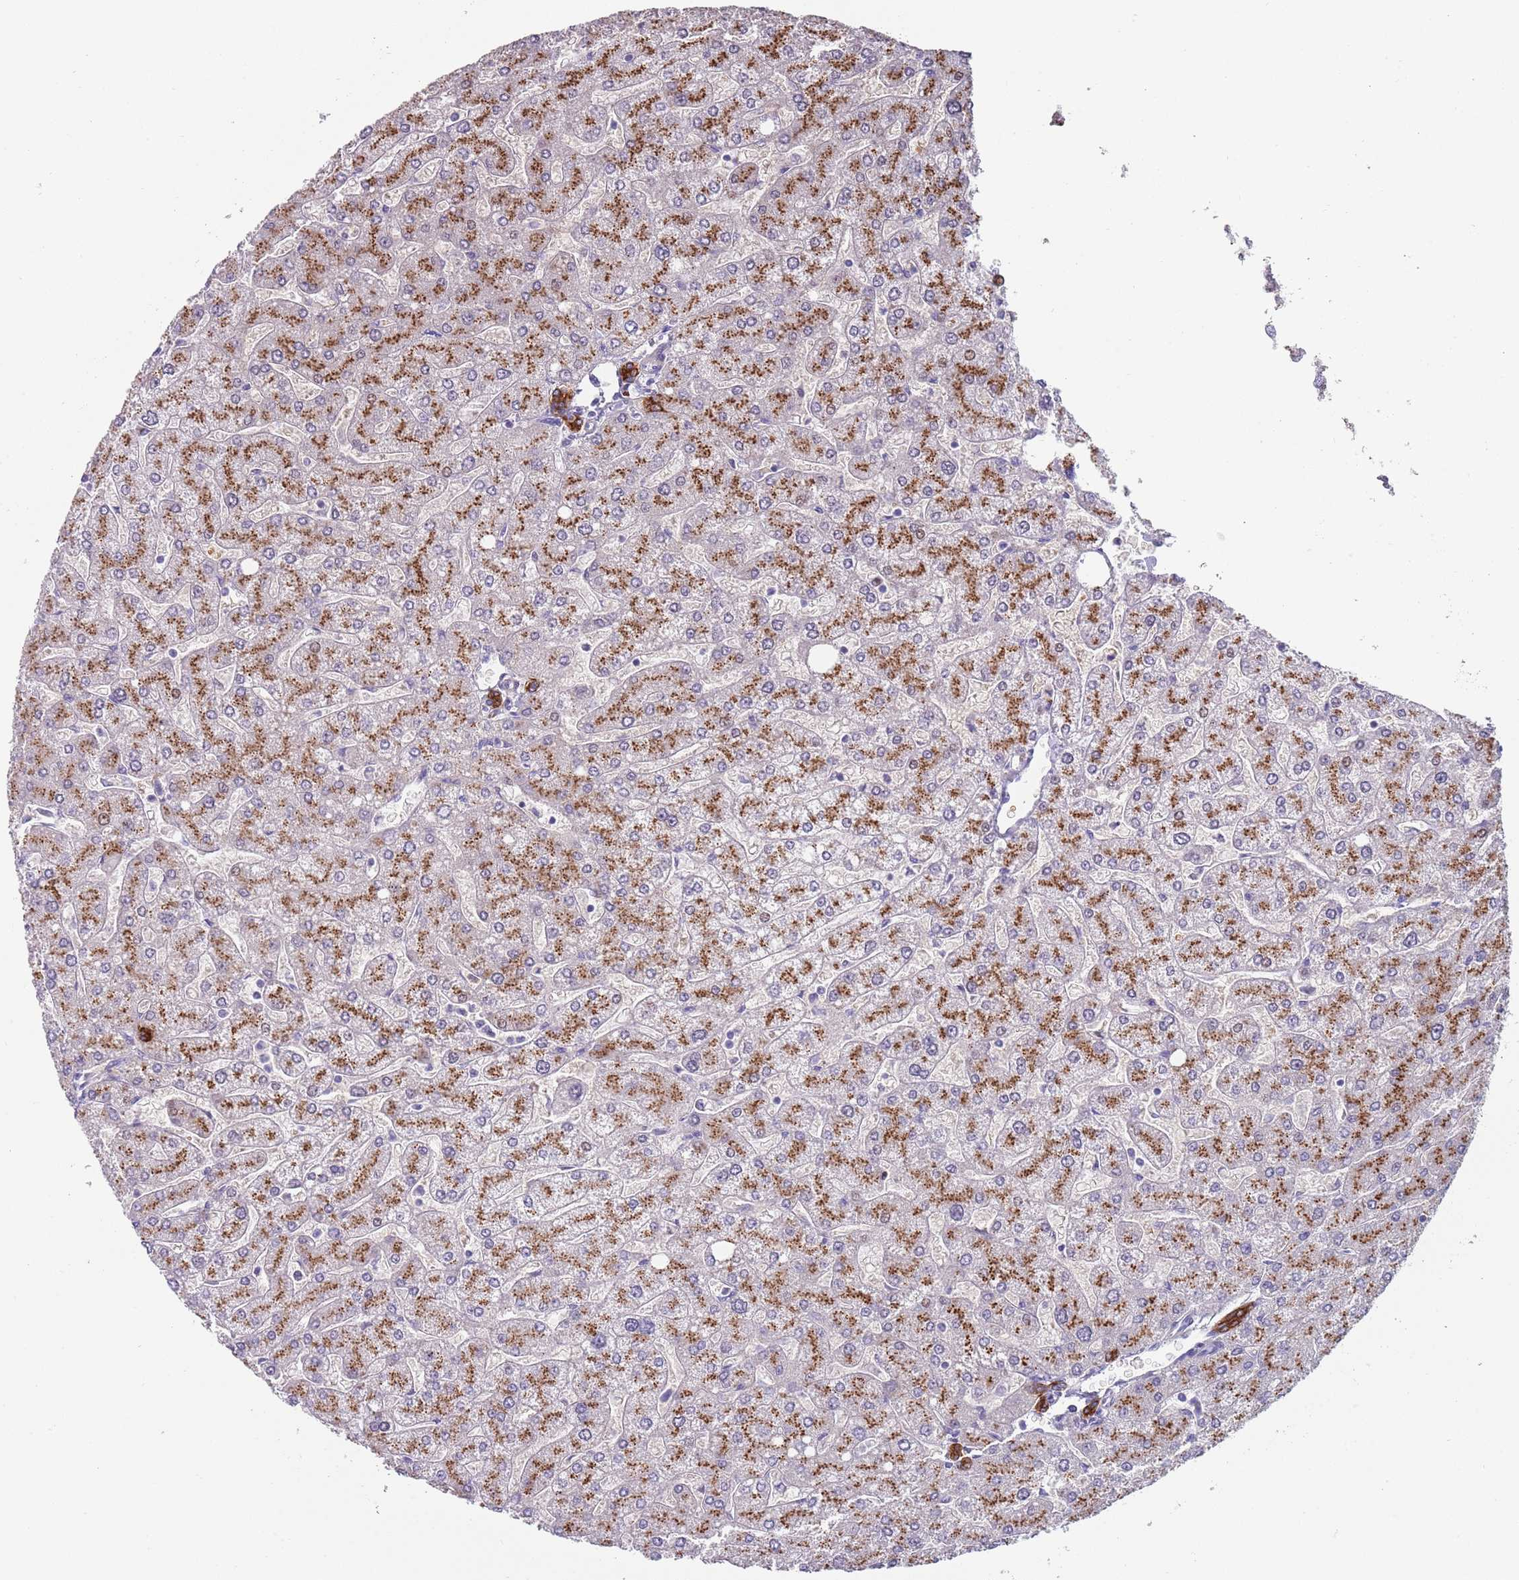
{"staining": {"intensity": "strong", "quantity": ">75%", "location": "cytoplasmic/membranous"}, "tissue": "liver", "cell_type": "Cholangiocytes", "image_type": "normal", "snomed": [{"axis": "morphology", "description": "Normal tissue, NOS"}, {"axis": "topography", "description": "Liver"}], "caption": "Protein staining of normal liver reveals strong cytoplasmic/membranous positivity in about >75% of cholangiocytes. Immunohistochemistry (ihc) stains the protein in brown and the nuclei are stained blue.", "gene": "C2CD3", "patient": {"sex": "male", "age": 55}}